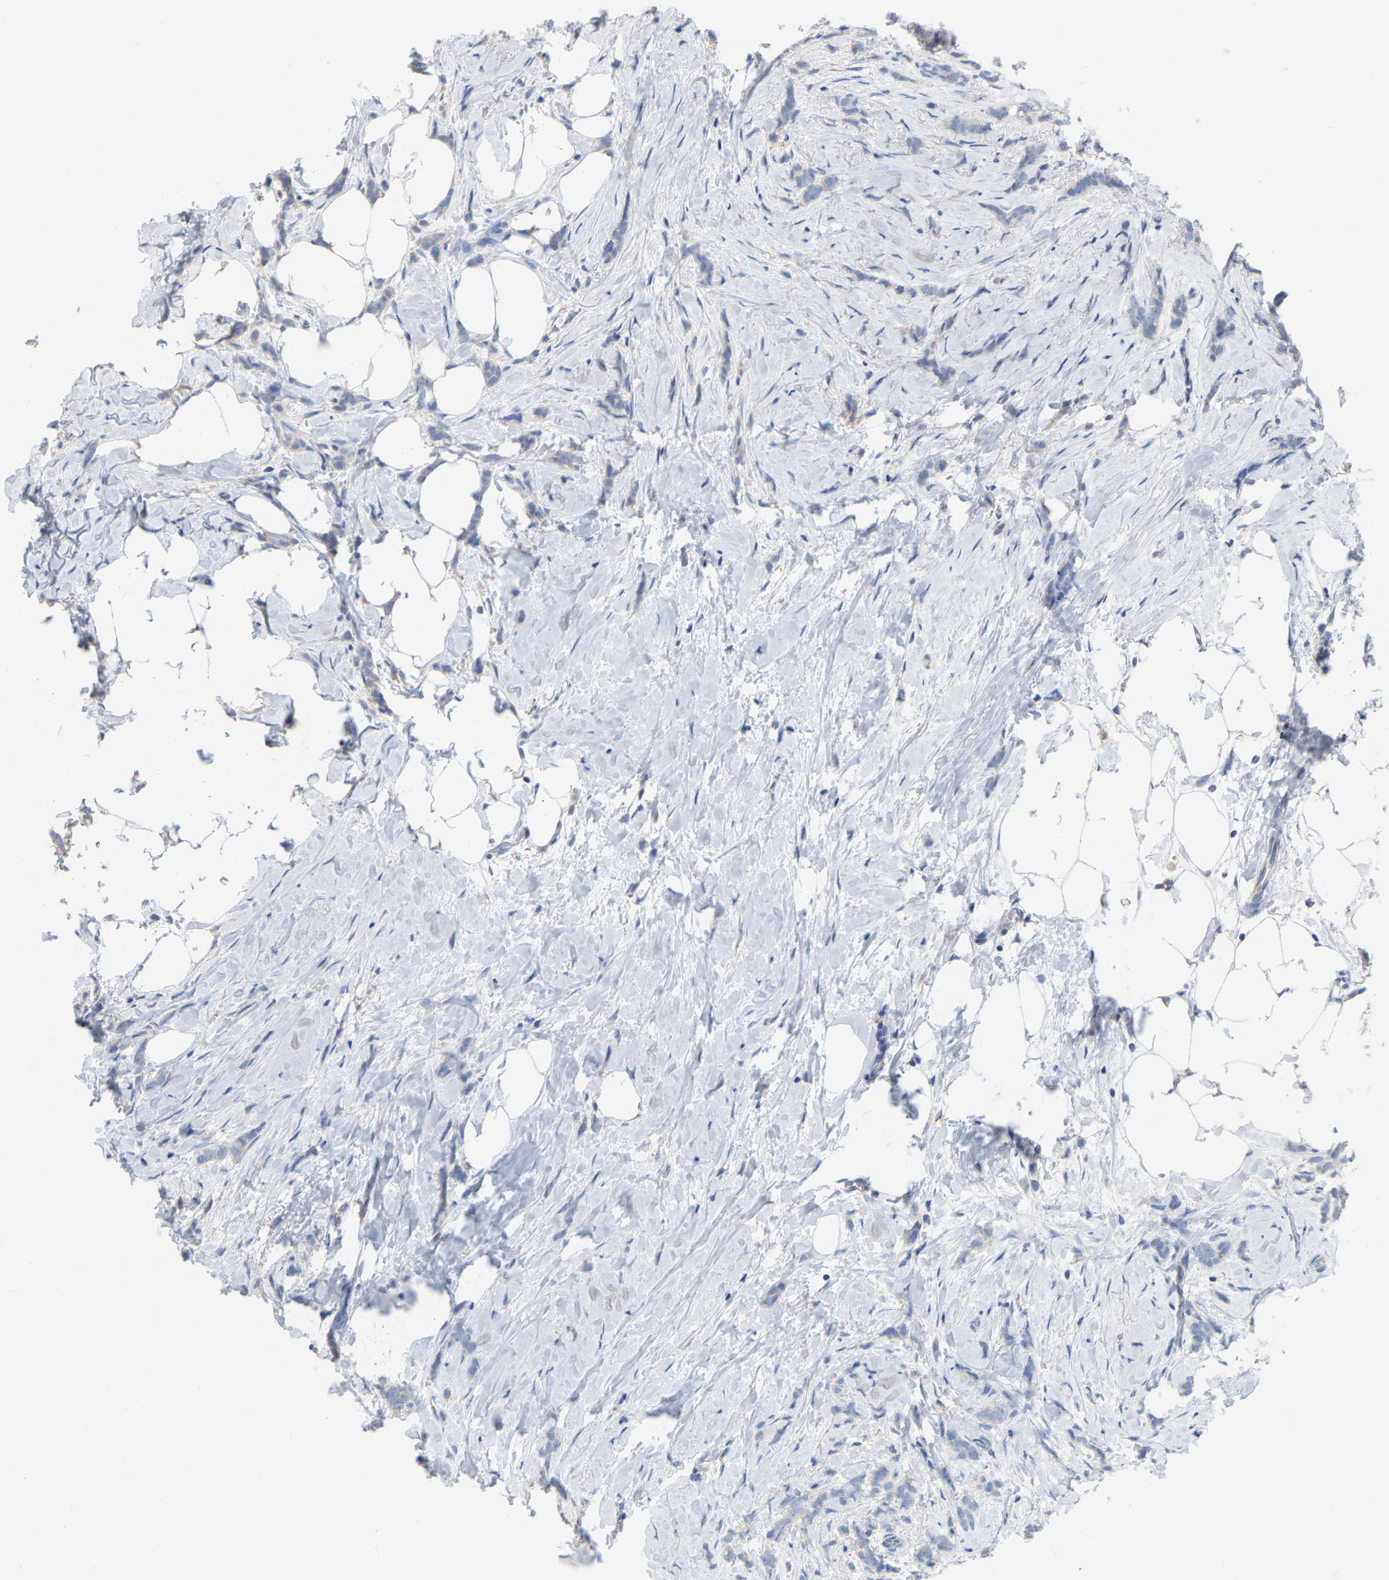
{"staining": {"intensity": "negative", "quantity": "none", "location": "none"}, "tissue": "breast cancer", "cell_type": "Tumor cells", "image_type": "cancer", "snomed": [{"axis": "morphology", "description": "Lobular carcinoma, in situ"}, {"axis": "morphology", "description": "Lobular carcinoma"}, {"axis": "topography", "description": "Breast"}], "caption": "Micrograph shows no significant protein positivity in tumor cells of breast cancer.", "gene": "CBLB", "patient": {"sex": "female", "age": 41}}